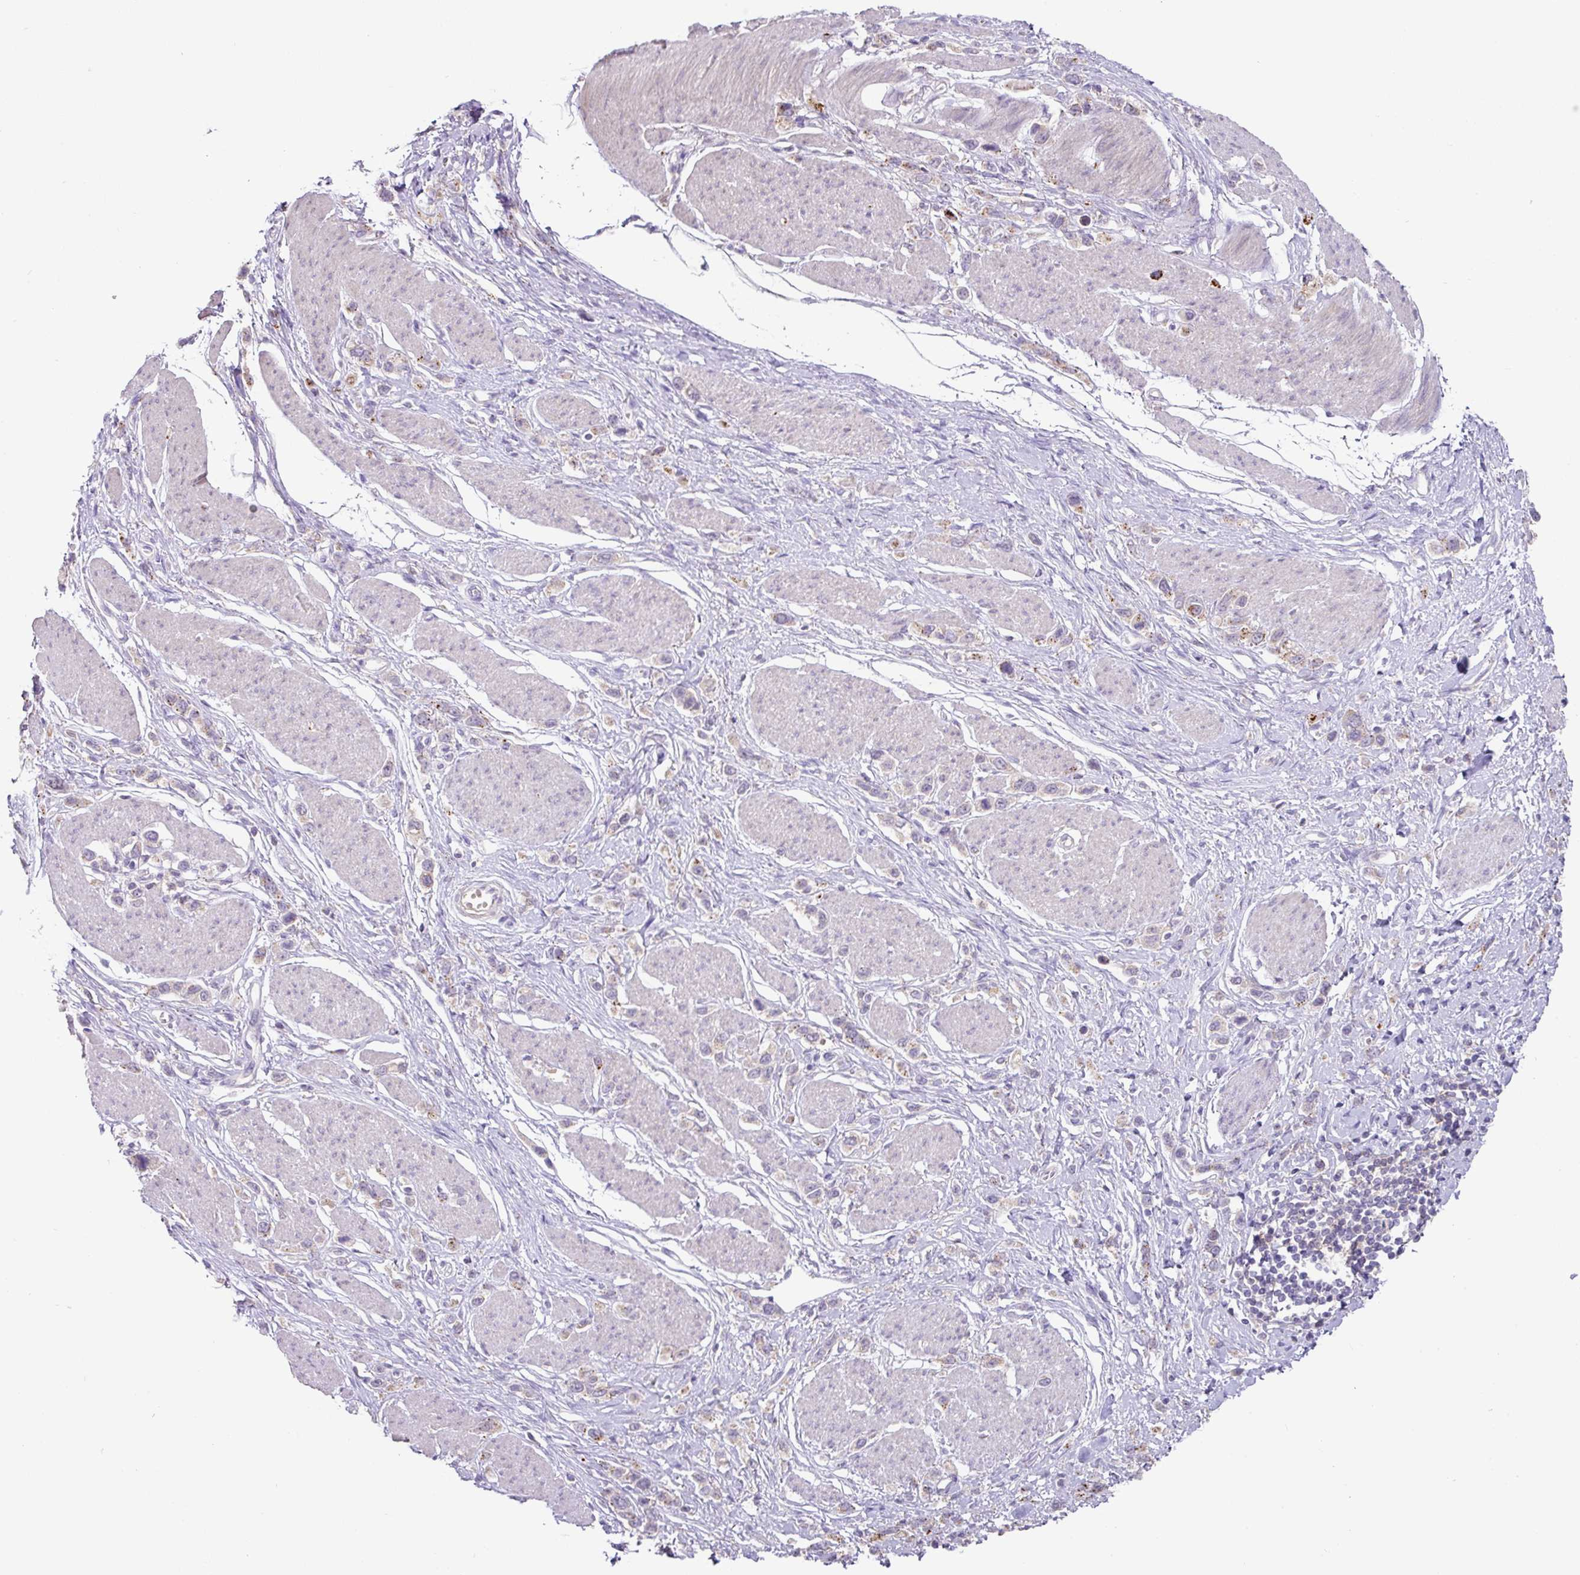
{"staining": {"intensity": "weak", "quantity": "<25%", "location": "cytoplasmic/membranous"}, "tissue": "stomach cancer", "cell_type": "Tumor cells", "image_type": "cancer", "snomed": [{"axis": "morphology", "description": "Adenocarcinoma, NOS"}, {"axis": "topography", "description": "Stomach"}], "caption": "This is an IHC photomicrograph of stomach adenocarcinoma. There is no positivity in tumor cells.", "gene": "PLEKHH3", "patient": {"sex": "female", "age": 65}}